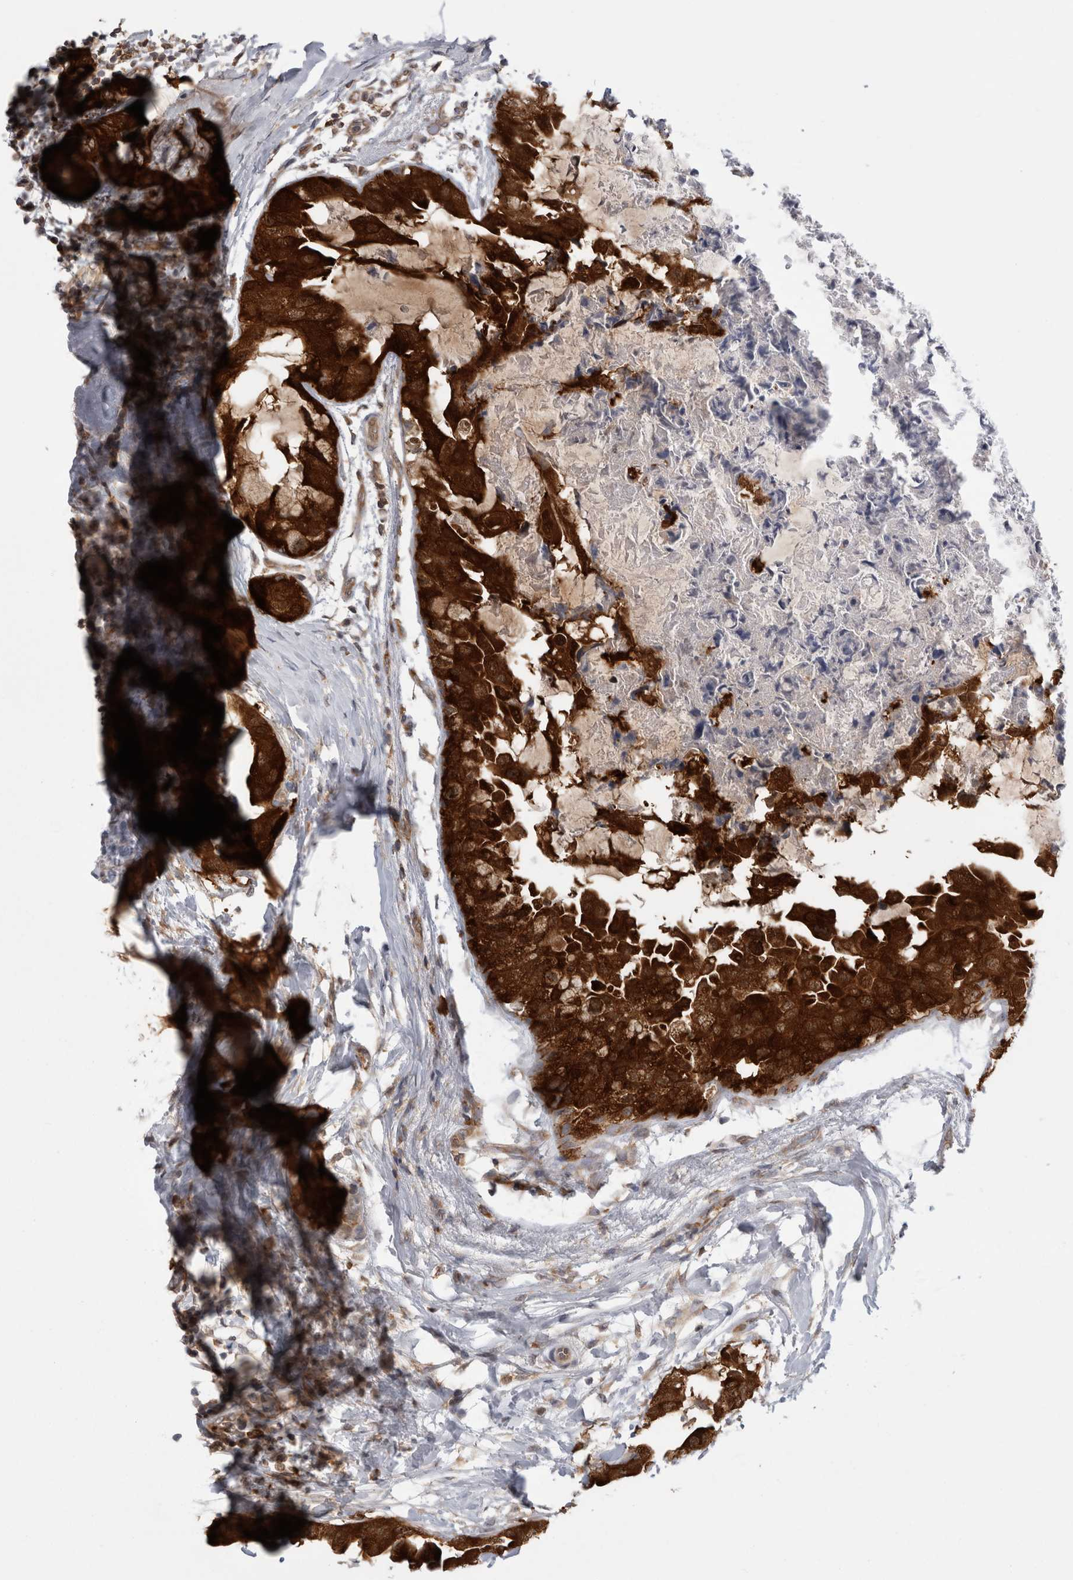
{"staining": {"intensity": "strong", "quantity": ">75%", "location": "cytoplasmic/membranous"}, "tissue": "breast cancer", "cell_type": "Tumor cells", "image_type": "cancer", "snomed": [{"axis": "morphology", "description": "Duct carcinoma"}, {"axis": "topography", "description": "Breast"}], "caption": "There is high levels of strong cytoplasmic/membranous staining in tumor cells of breast intraductal carcinoma, as demonstrated by immunohistochemical staining (brown color).", "gene": "CACYBP", "patient": {"sex": "female", "age": 40}}